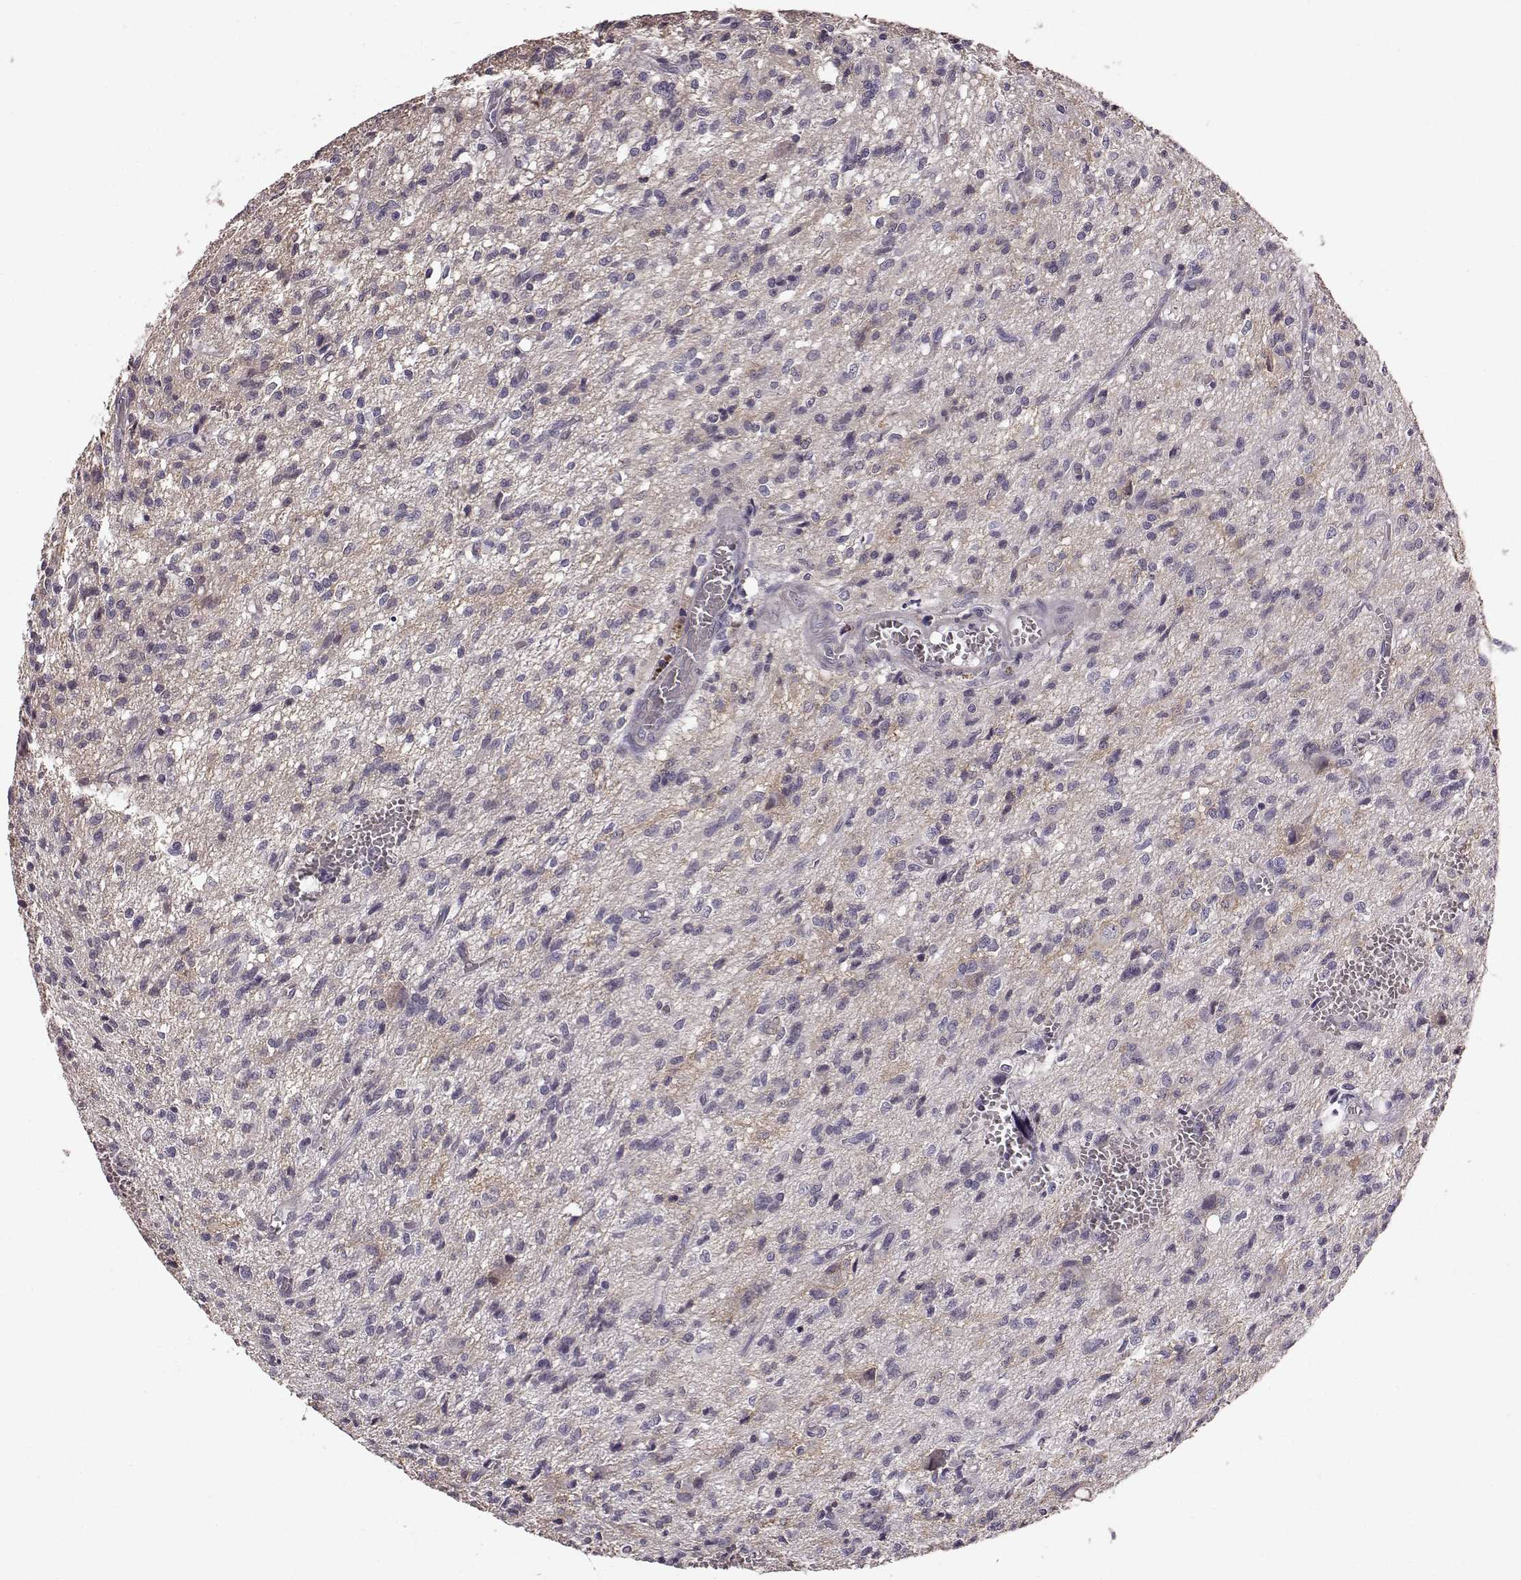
{"staining": {"intensity": "negative", "quantity": "none", "location": "none"}, "tissue": "glioma", "cell_type": "Tumor cells", "image_type": "cancer", "snomed": [{"axis": "morphology", "description": "Glioma, malignant, Low grade"}, {"axis": "topography", "description": "Brain"}], "caption": "Image shows no protein staining in tumor cells of malignant low-grade glioma tissue.", "gene": "SLCO3A1", "patient": {"sex": "male", "age": 64}}